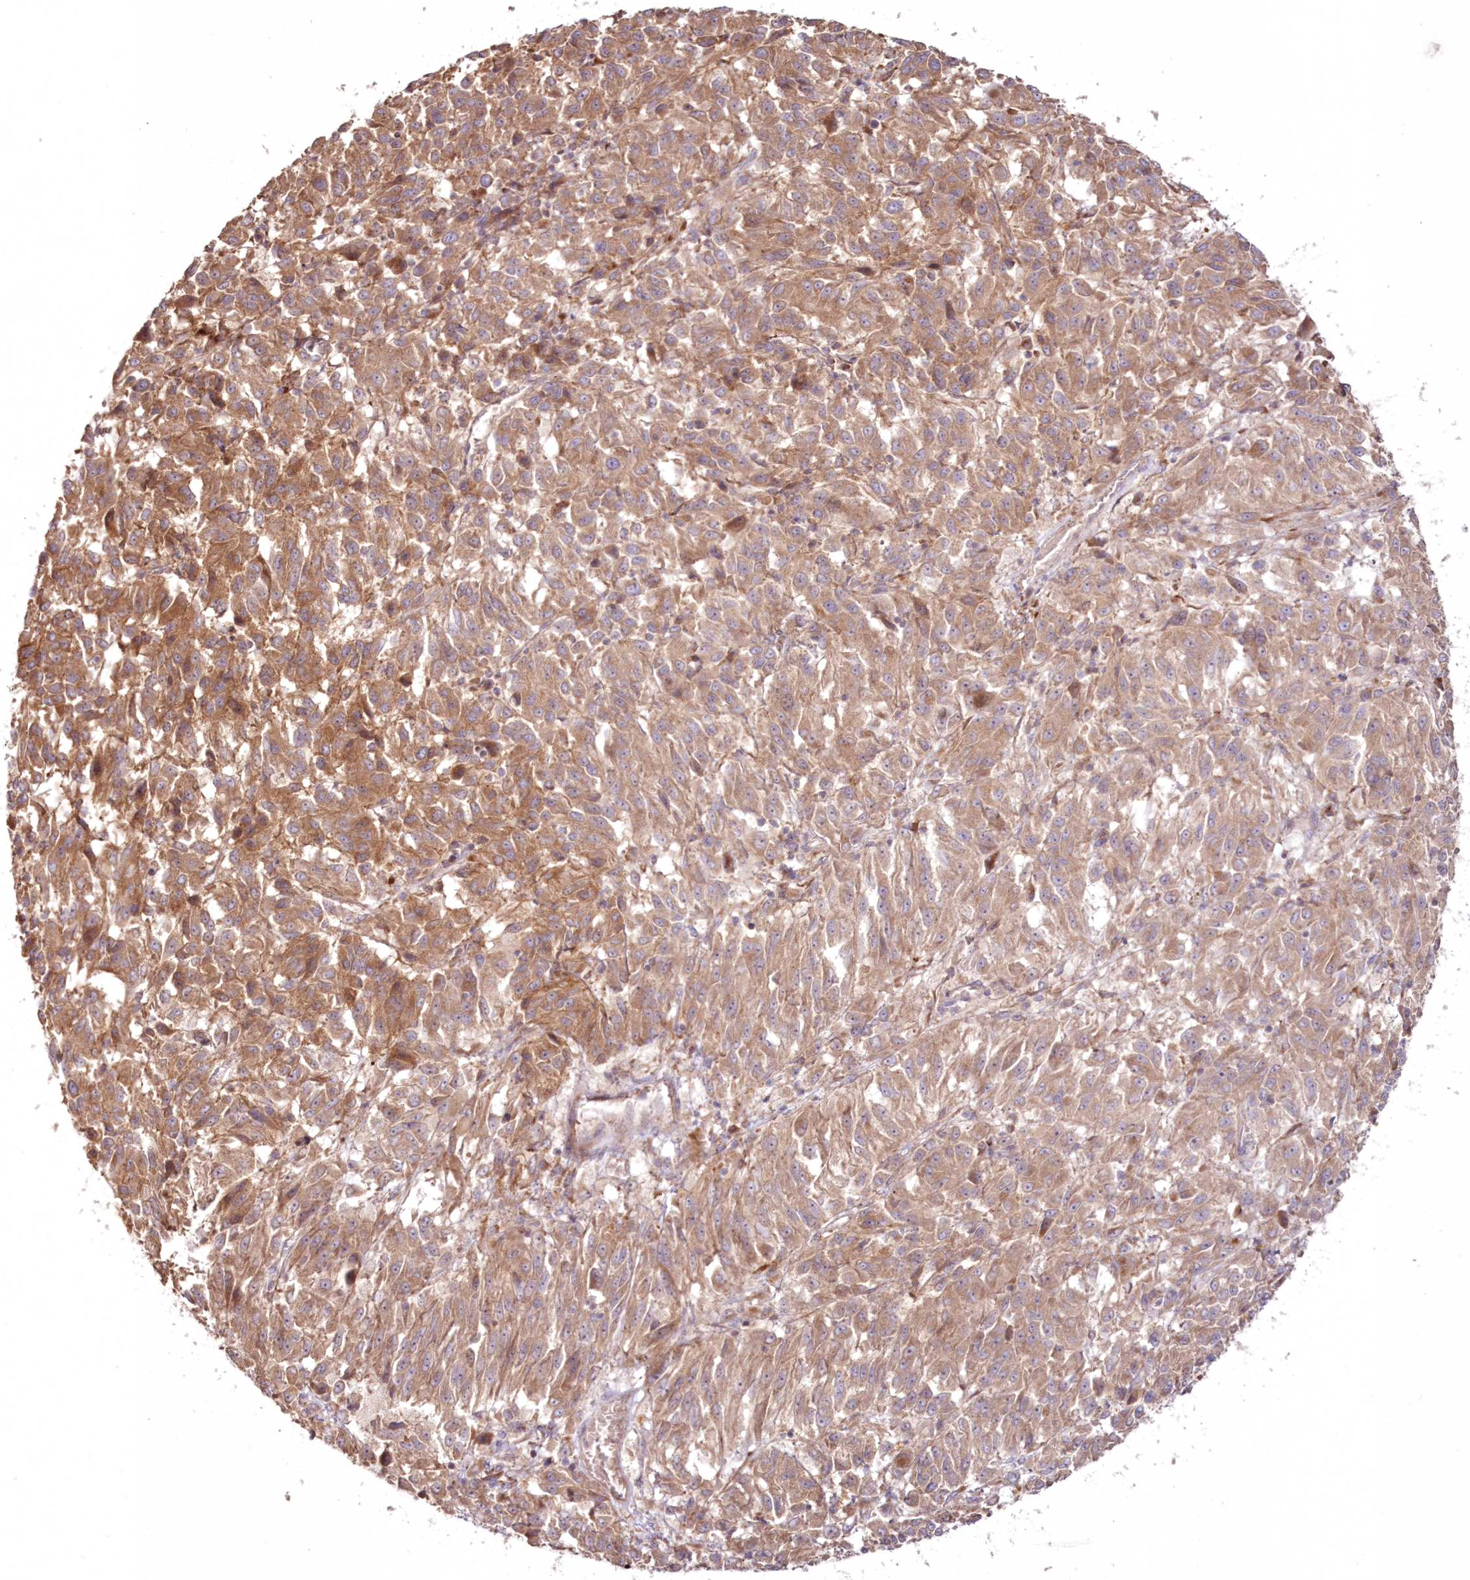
{"staining": {"intensity": "moderate", "quantity": ">75%", "location": "cytoplasmic/membranous"}, "tissue": "melanoma", "cell_type": "Tumor cells", "image_type": "cancer", "snomed": [{"axis": "morphology", "description": "Malignant melanoma, Metastatic site"}, {"axis": "topography", "description": "Lung"}], "caption": "A brown stain shows moderate cytoplasmic/membranous positivity of a protein in human melanoma tumor cells. (DAB IHC, brown staining for protein, blue staining for nuclei).", "gene": "DDO", "patient": {"sex": "male", "age": 64}}